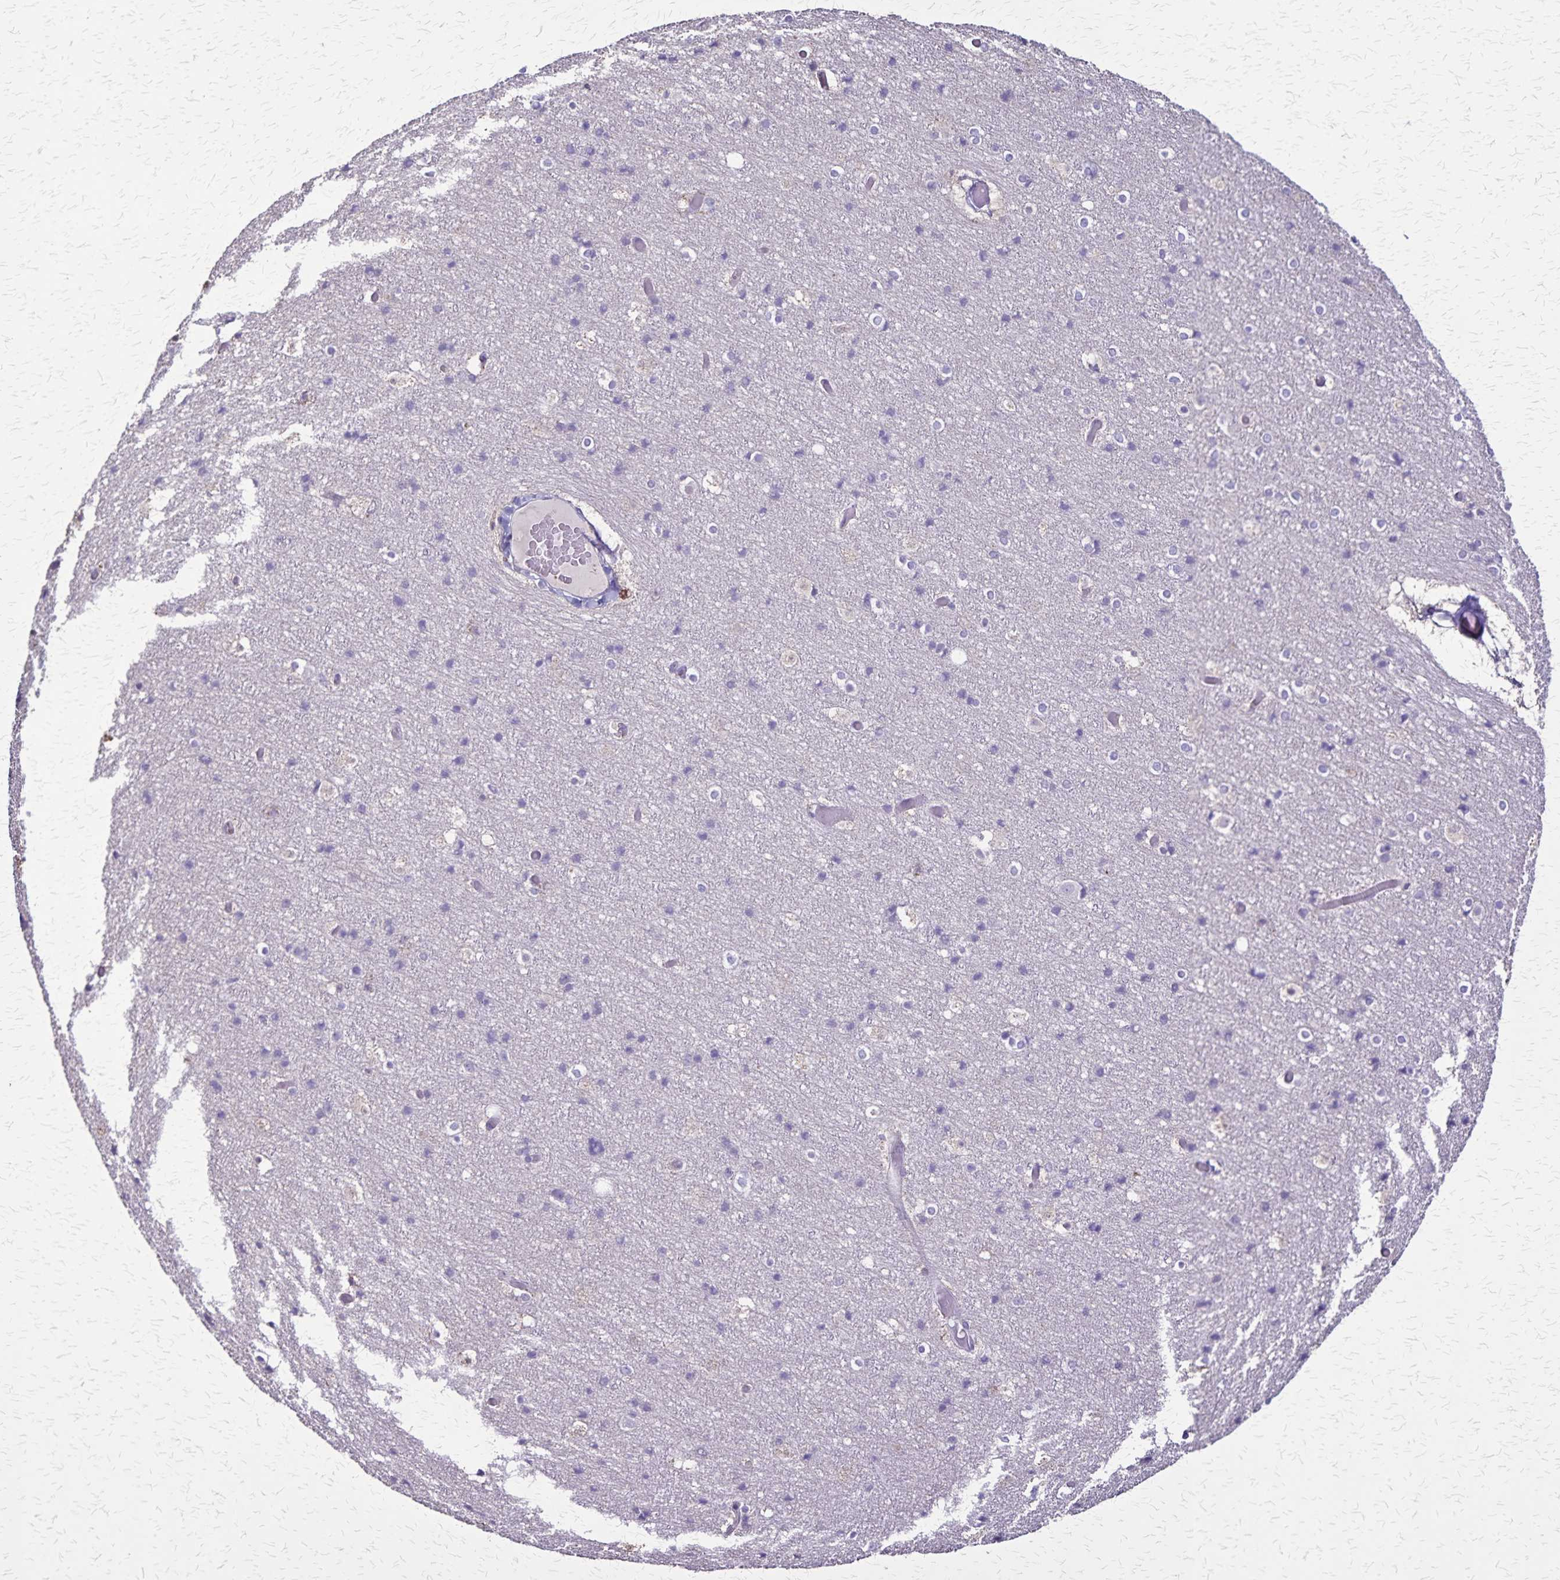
{"staining": {"intensity": "negative", "quantity": "none", "location": "none"}, "tissue": "cerebral cortex", "cell_type": "Endothelial cells", "image_type": "normal", "snomed": [{"axis": "morphology", "description": "Normal tissue, NOS"}, {"axis": "topography", "description": "Cerebral cortex"}], "caption": "The image shows no staining of endothelial cells in benign cerebral cortex.", "gene": "ULBP3", "patient": {"sex": "female", "age": 52}}